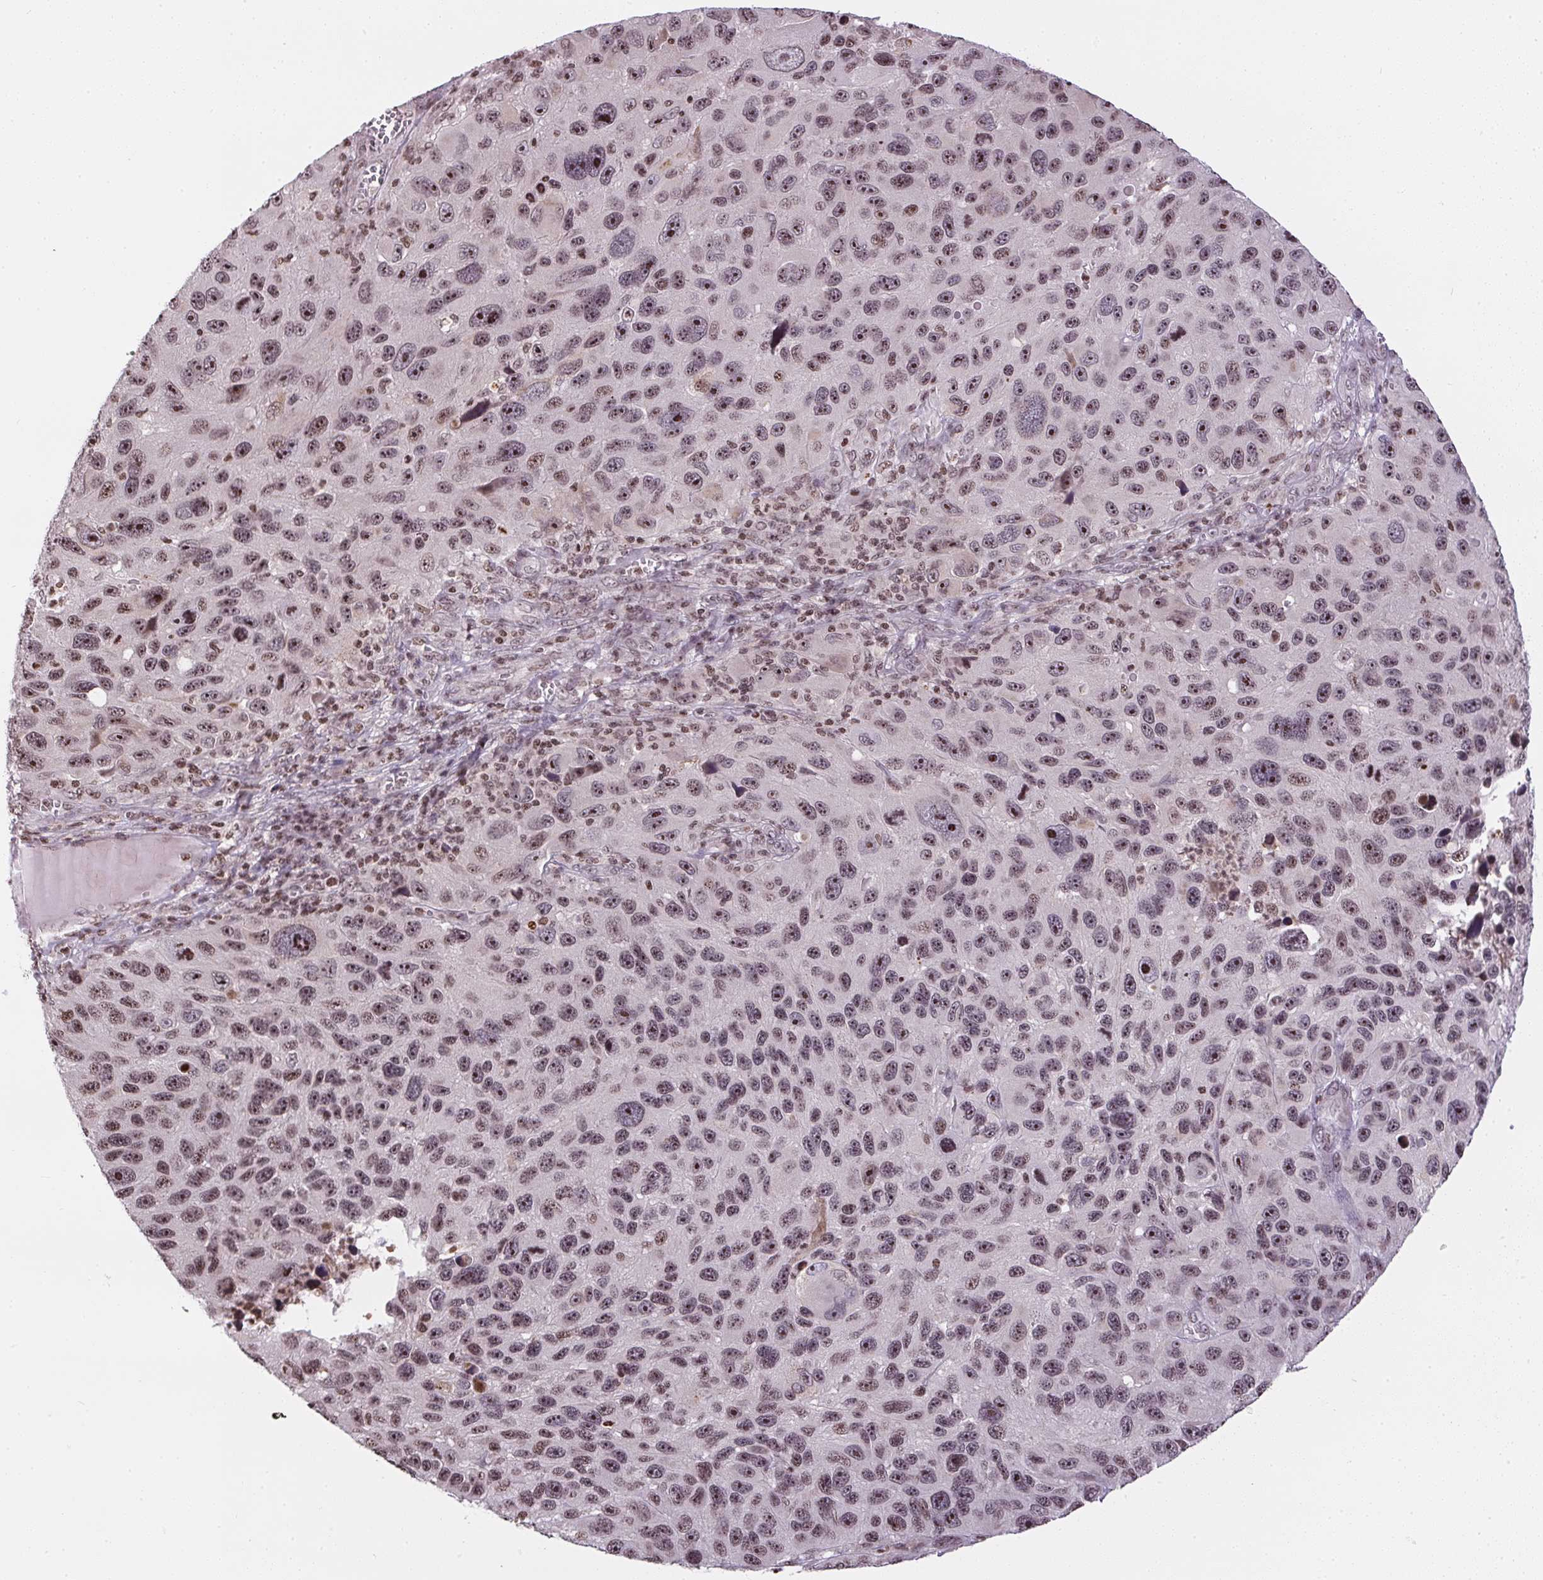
{"staining": {"intensity": "weak", "quantity": "25%-75%", "location": "nuclear"}, "tissue": "melanoma", "cell_type": "Tumor cells", "image_type": "cancer", "snomed": [{"axis": "morphology", "description": "Malignant melanoma, NOS"}, {"axis": "topography", "description": "Skin"}], "caption": "IHC image of neoplastic tissue: malignant melanoma stained using IHC demonstrates low levels of weak protein expression localized specifically in the nuclear of tumor cells, appearing as a nuclear brown color.", "gene": "RNF181", "patient": {"sex": "male", "age": 53}}